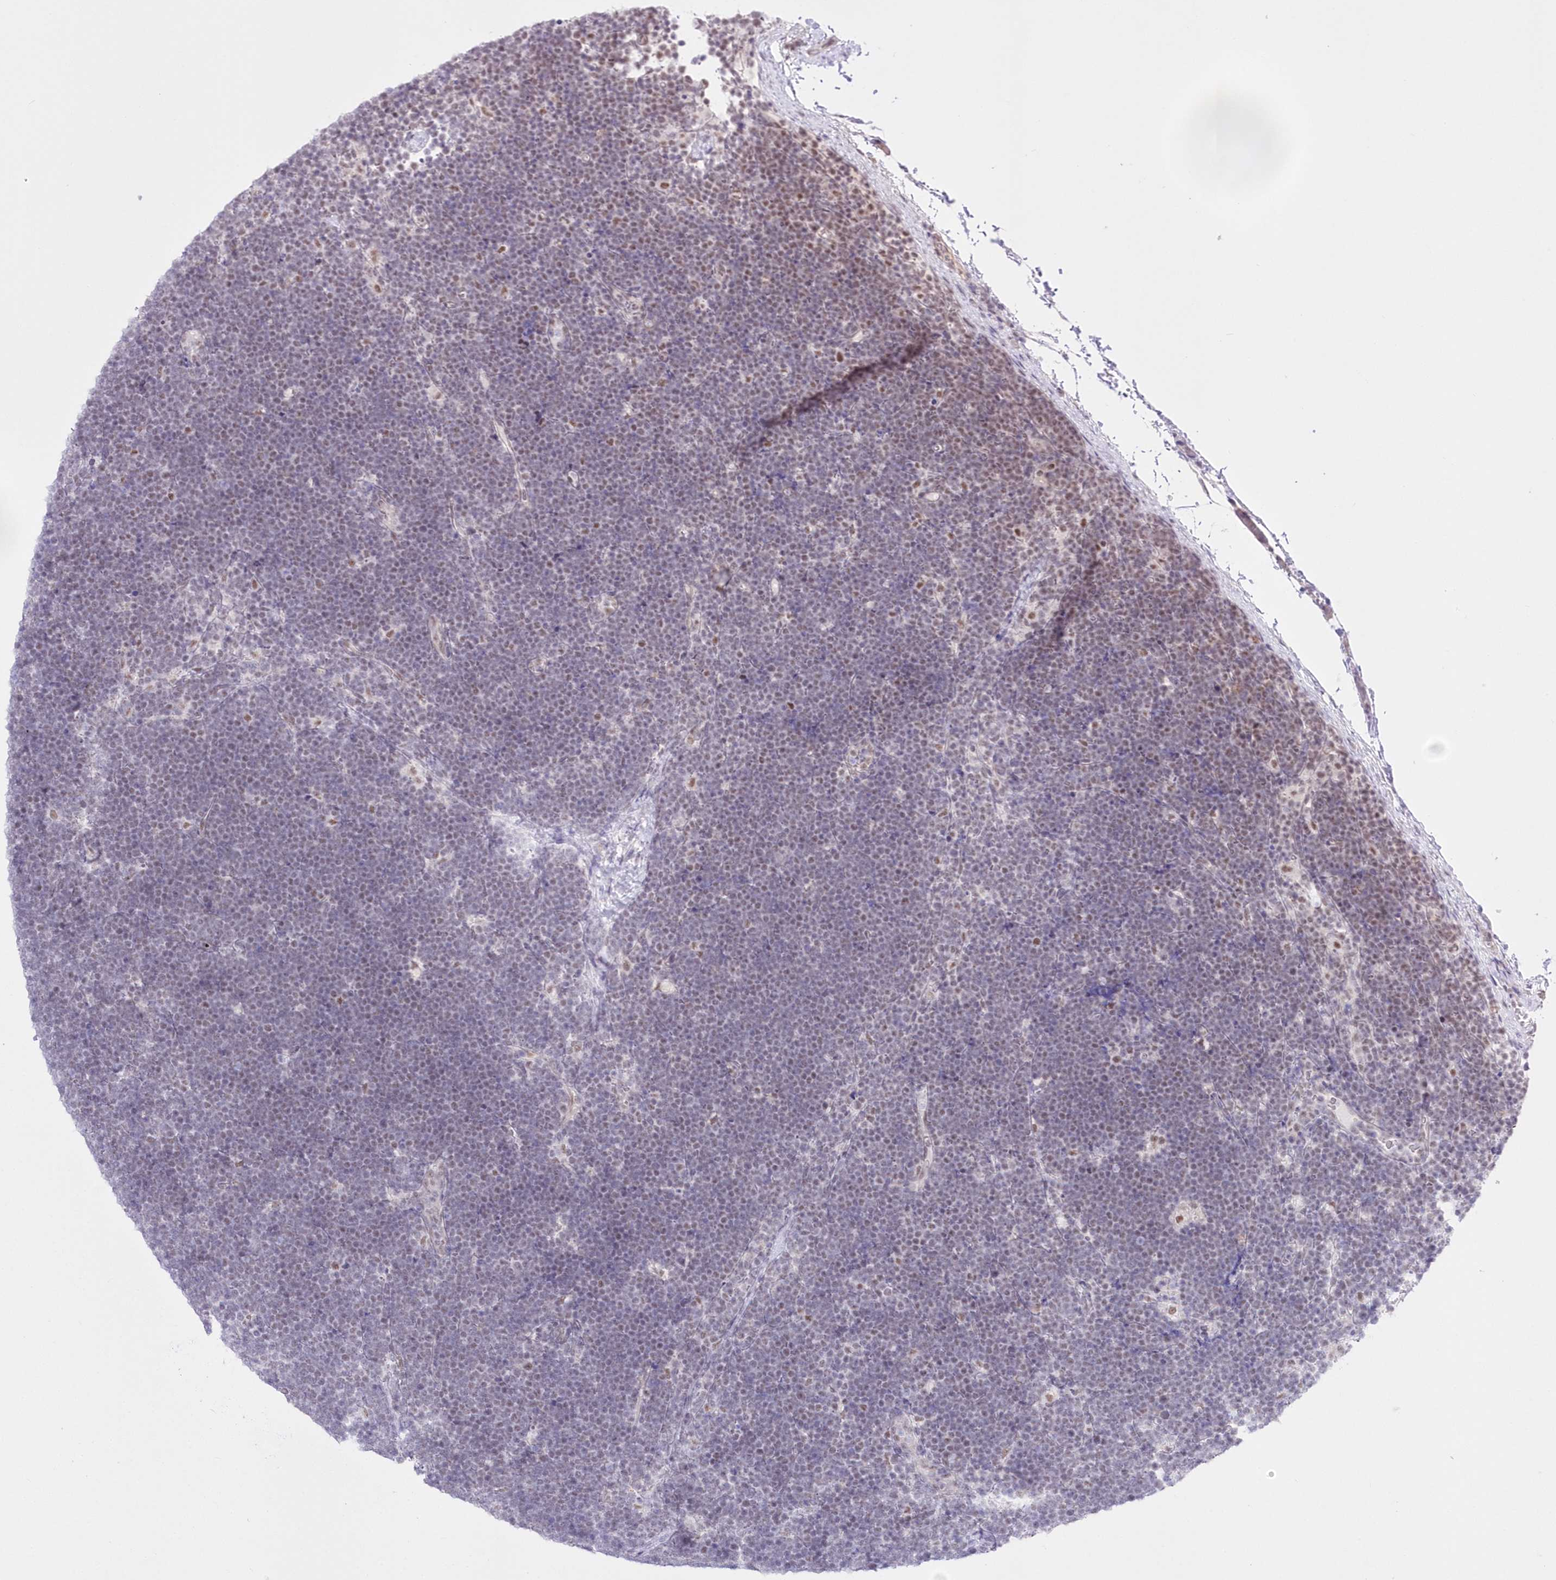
{"staining": {"intensity": "weak", "quantity": "25%-75%", "location": "nuclear"}, "tissue": "lymphoma", "cell_type": "Tumor cells", "image_type": "cancer", "snomed": [{"axis": "morphology", "description": "Malignant lymphoma, non-Hodgkin's type, High grade"}, {"axis": "topography", "description": "Lymph node"}], "caption": "Human lymphoma stained for a protein (brown) shows weak nuclear positive positivity in about 25%-75% of tumor cells.", "gene": "NSUN2", "patient": {"sex": "male", "age": 13}}